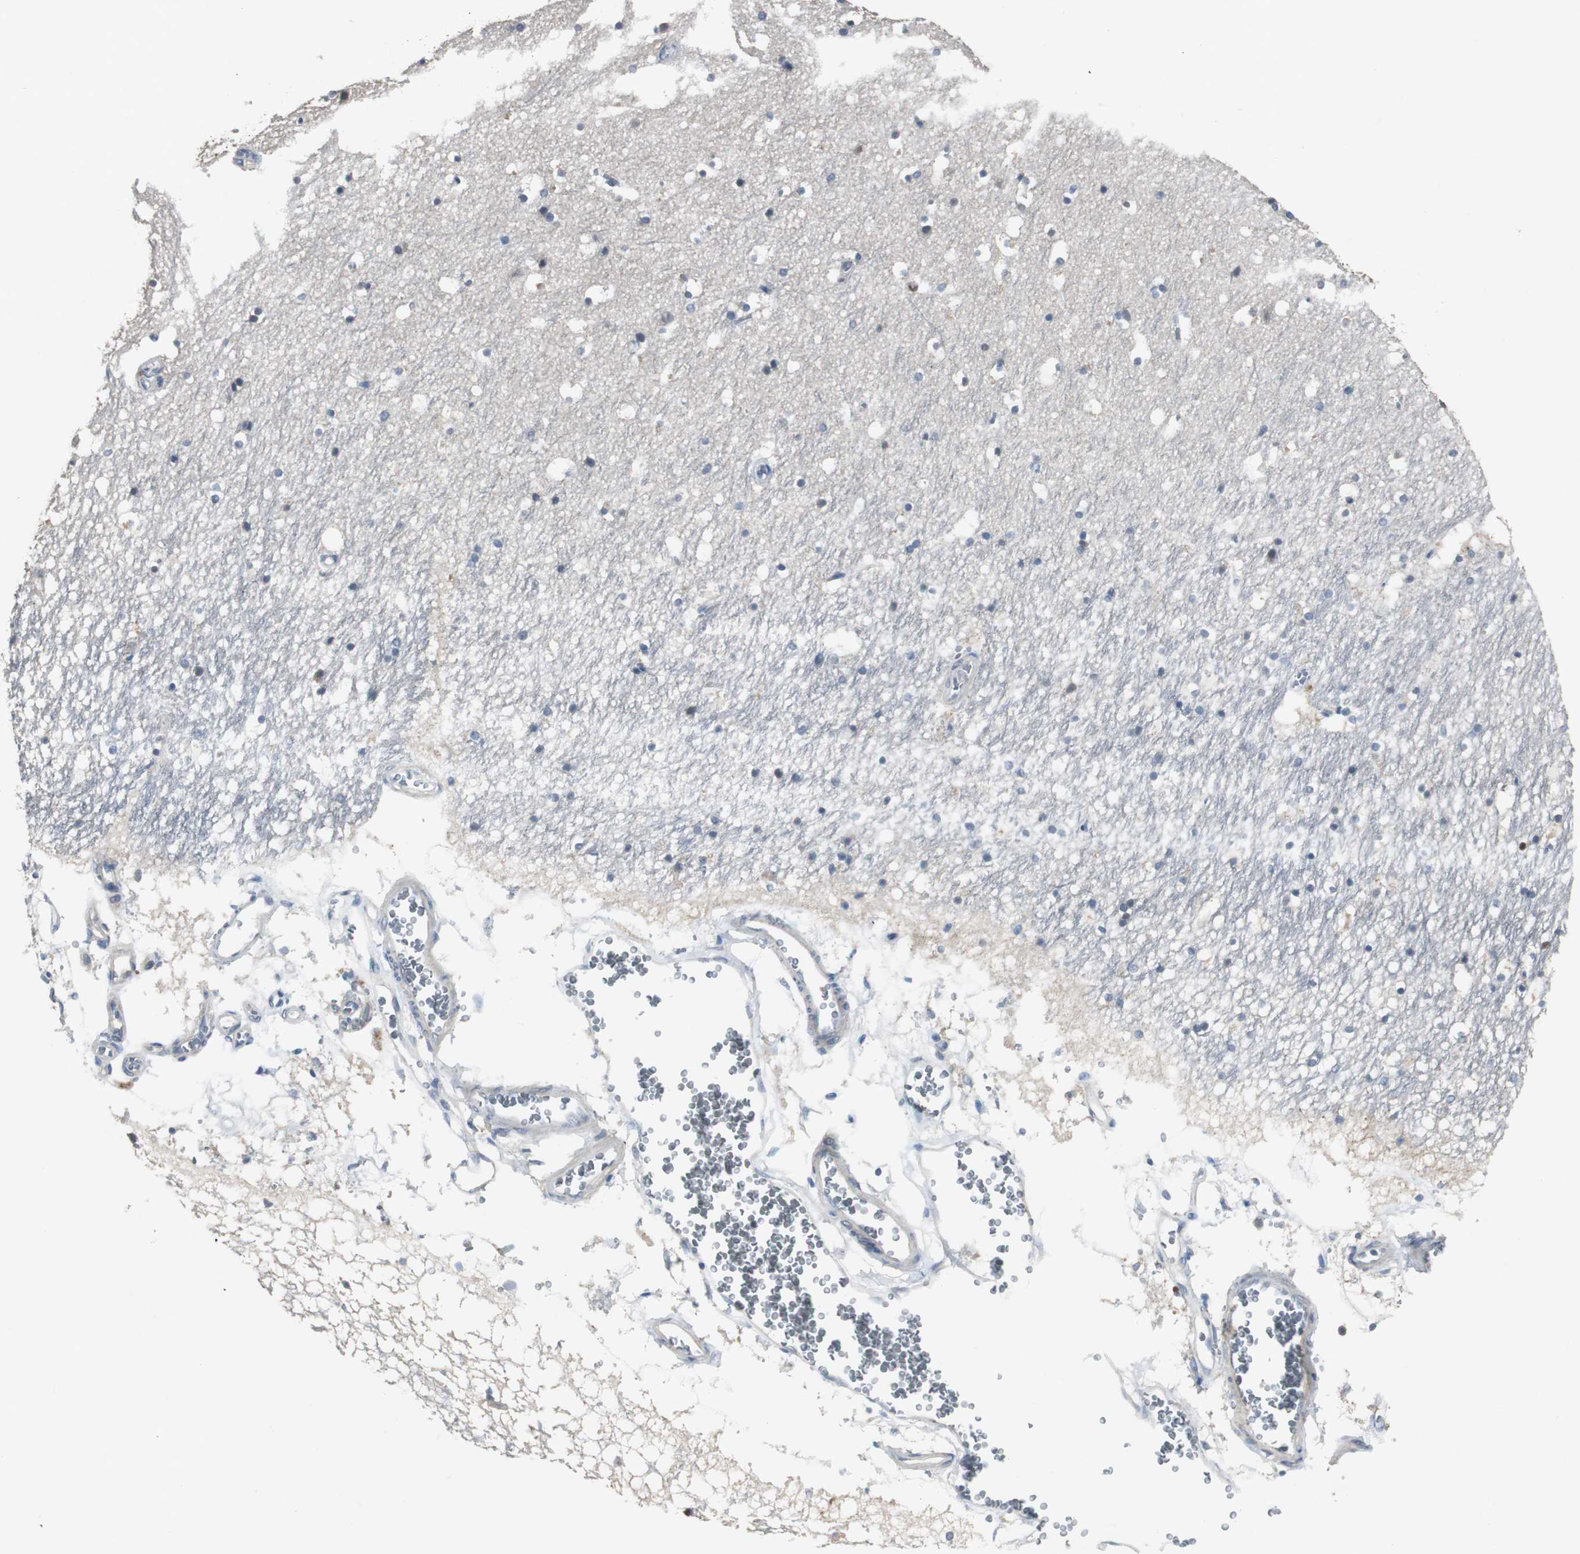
{"staining": {"intensity": "negative", "quantity": "none", "location": "none"}, "tissue": "hippocampus", "cell_type": "Glial cells", "image_type": "normal", "snomed": [{"axis": "morphology", "description": "Normal tissue, NOS"}, {"axis": "topography", "description": "Hippocampus"}], "caption": "Protein analysis of unremarkable hippocampus reveals no significant staining in glial cells.", "gene": "MYT1", "patient": {"sex": "male", "age": 45}}